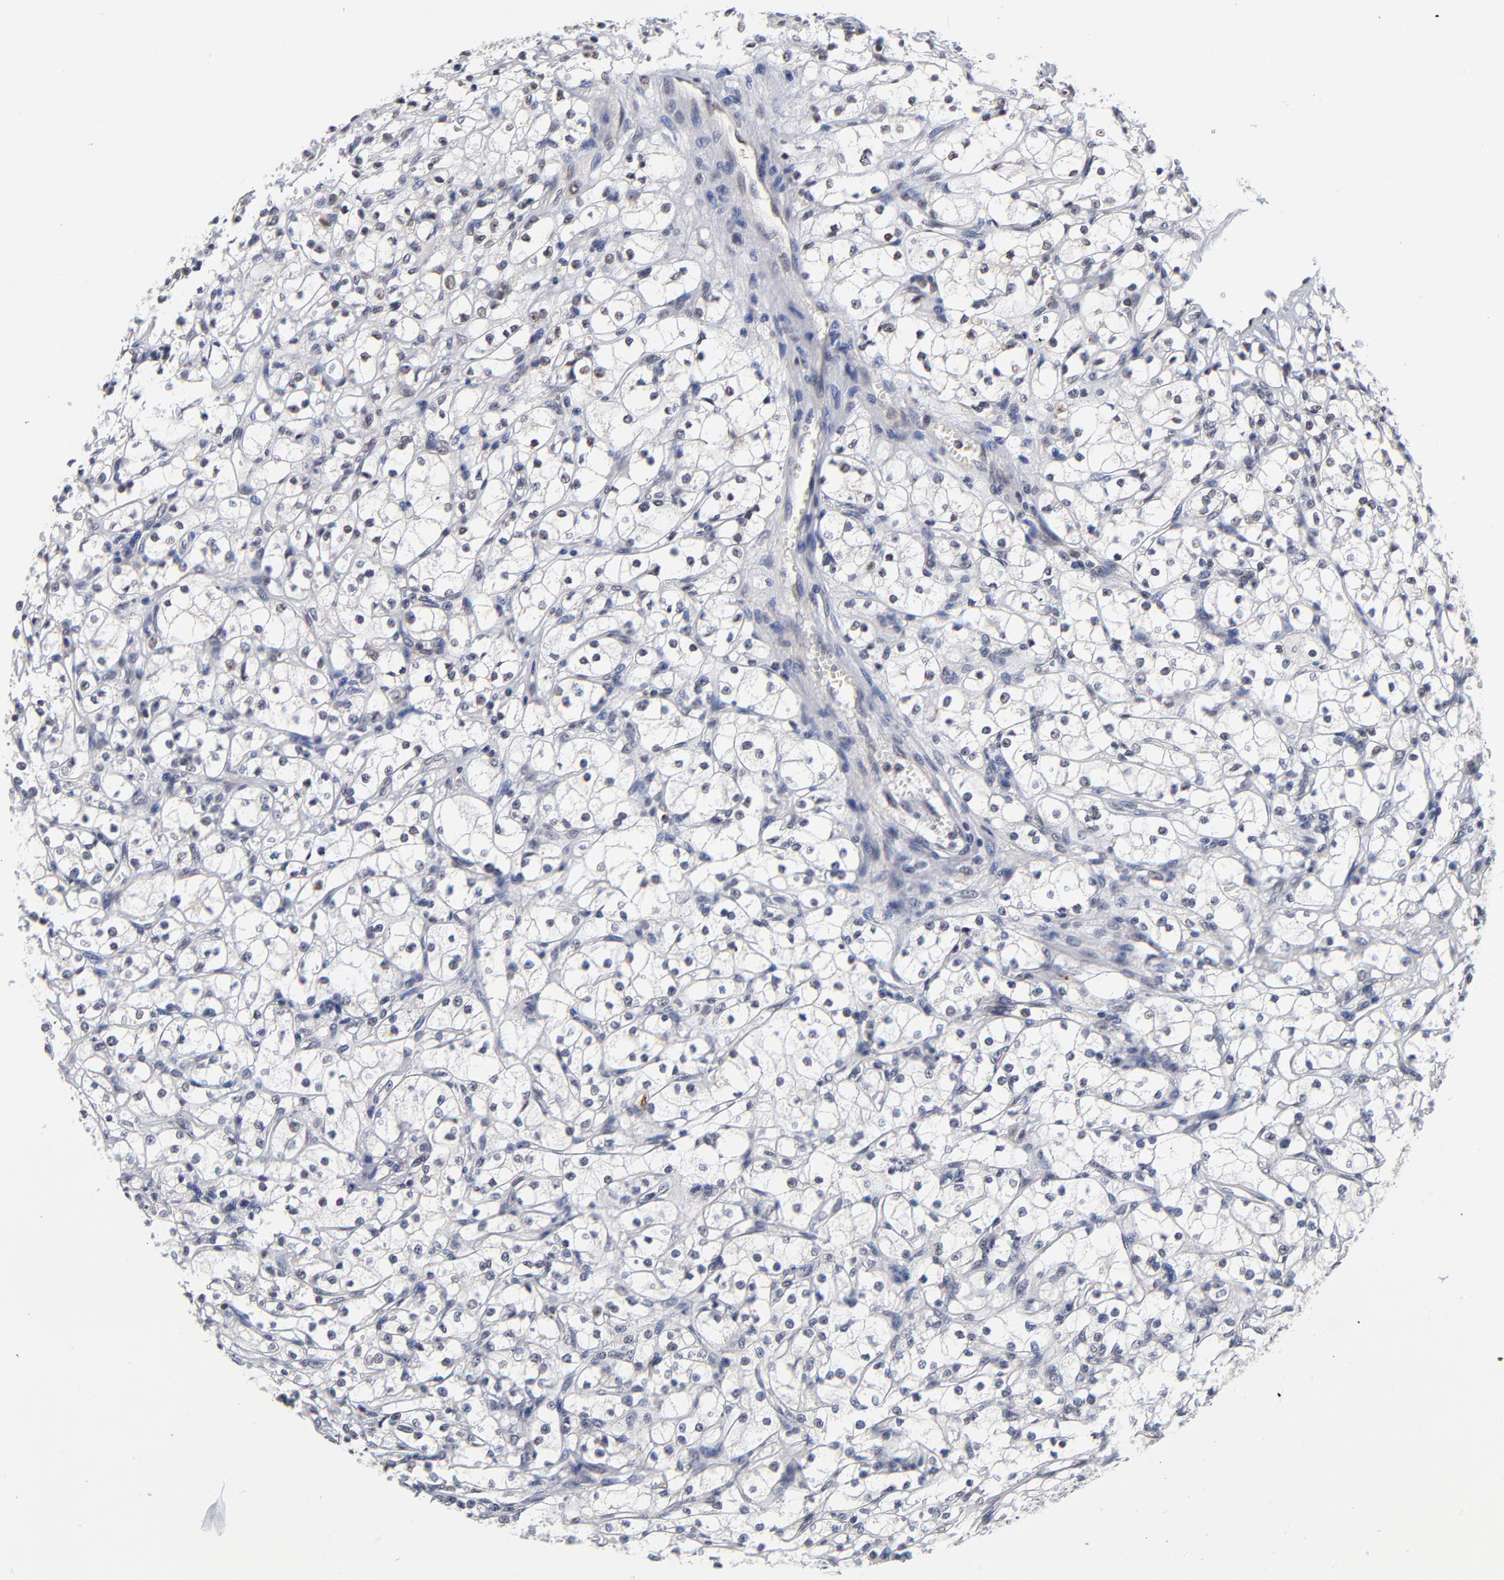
{"staining": {"intensity": "negative", "quantity": "none", "location": "none"}, "tissue": "renal cancer", "cell_type": "Tumor cells", "image_type": "cancer", "snomed": [{"axis": "morphology", "description": "Adenocarcinoma, NOS"}, {"axis": "topography", "description": "Kidney"}], "caption": "High power microscopy histopathology image of an immunohistochemistry micrograph of renal adenocarcinoma, revealing no significant positivity in tumor cells.", "gene": "ZNF419", "patient": {"sex": "male", "age": 61}}